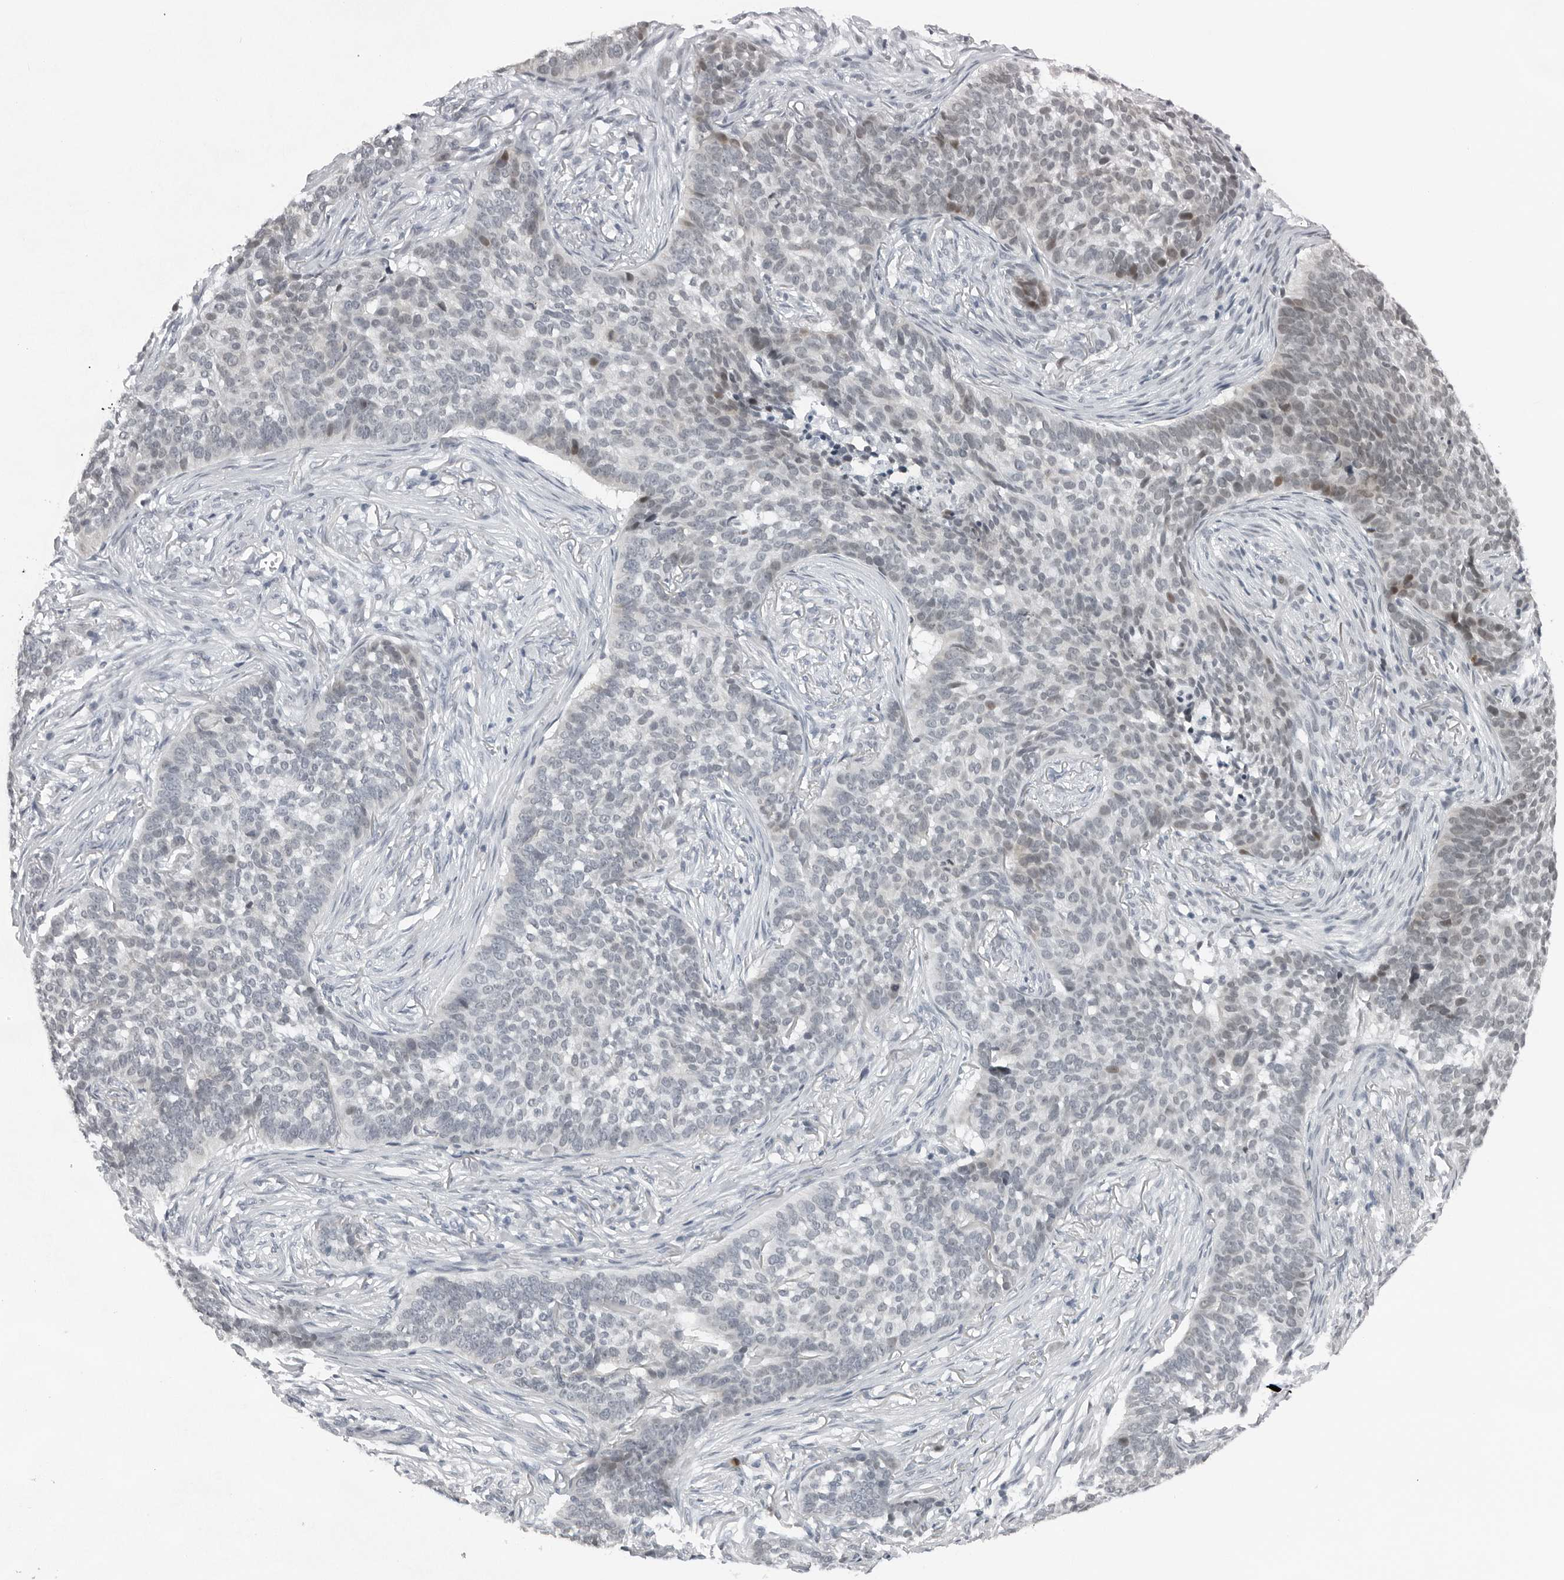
{"staining": {"intensity": "weak", "quantity": "<25%", "location": "nuclear"}, "tissue": "skin cancer", "cell_type": "Tumor cells", "image_type": "cancer", "snomed": [{"axis": "morphology", "description": "Basal cell carcinoma"}, {"axis": "topography", "description": "Skin"}], "caption": "Tumor cells show no significant expression in skin cancer.", "gene": "PPP1R42", "patient": {"sex": "male", "age": 85}}